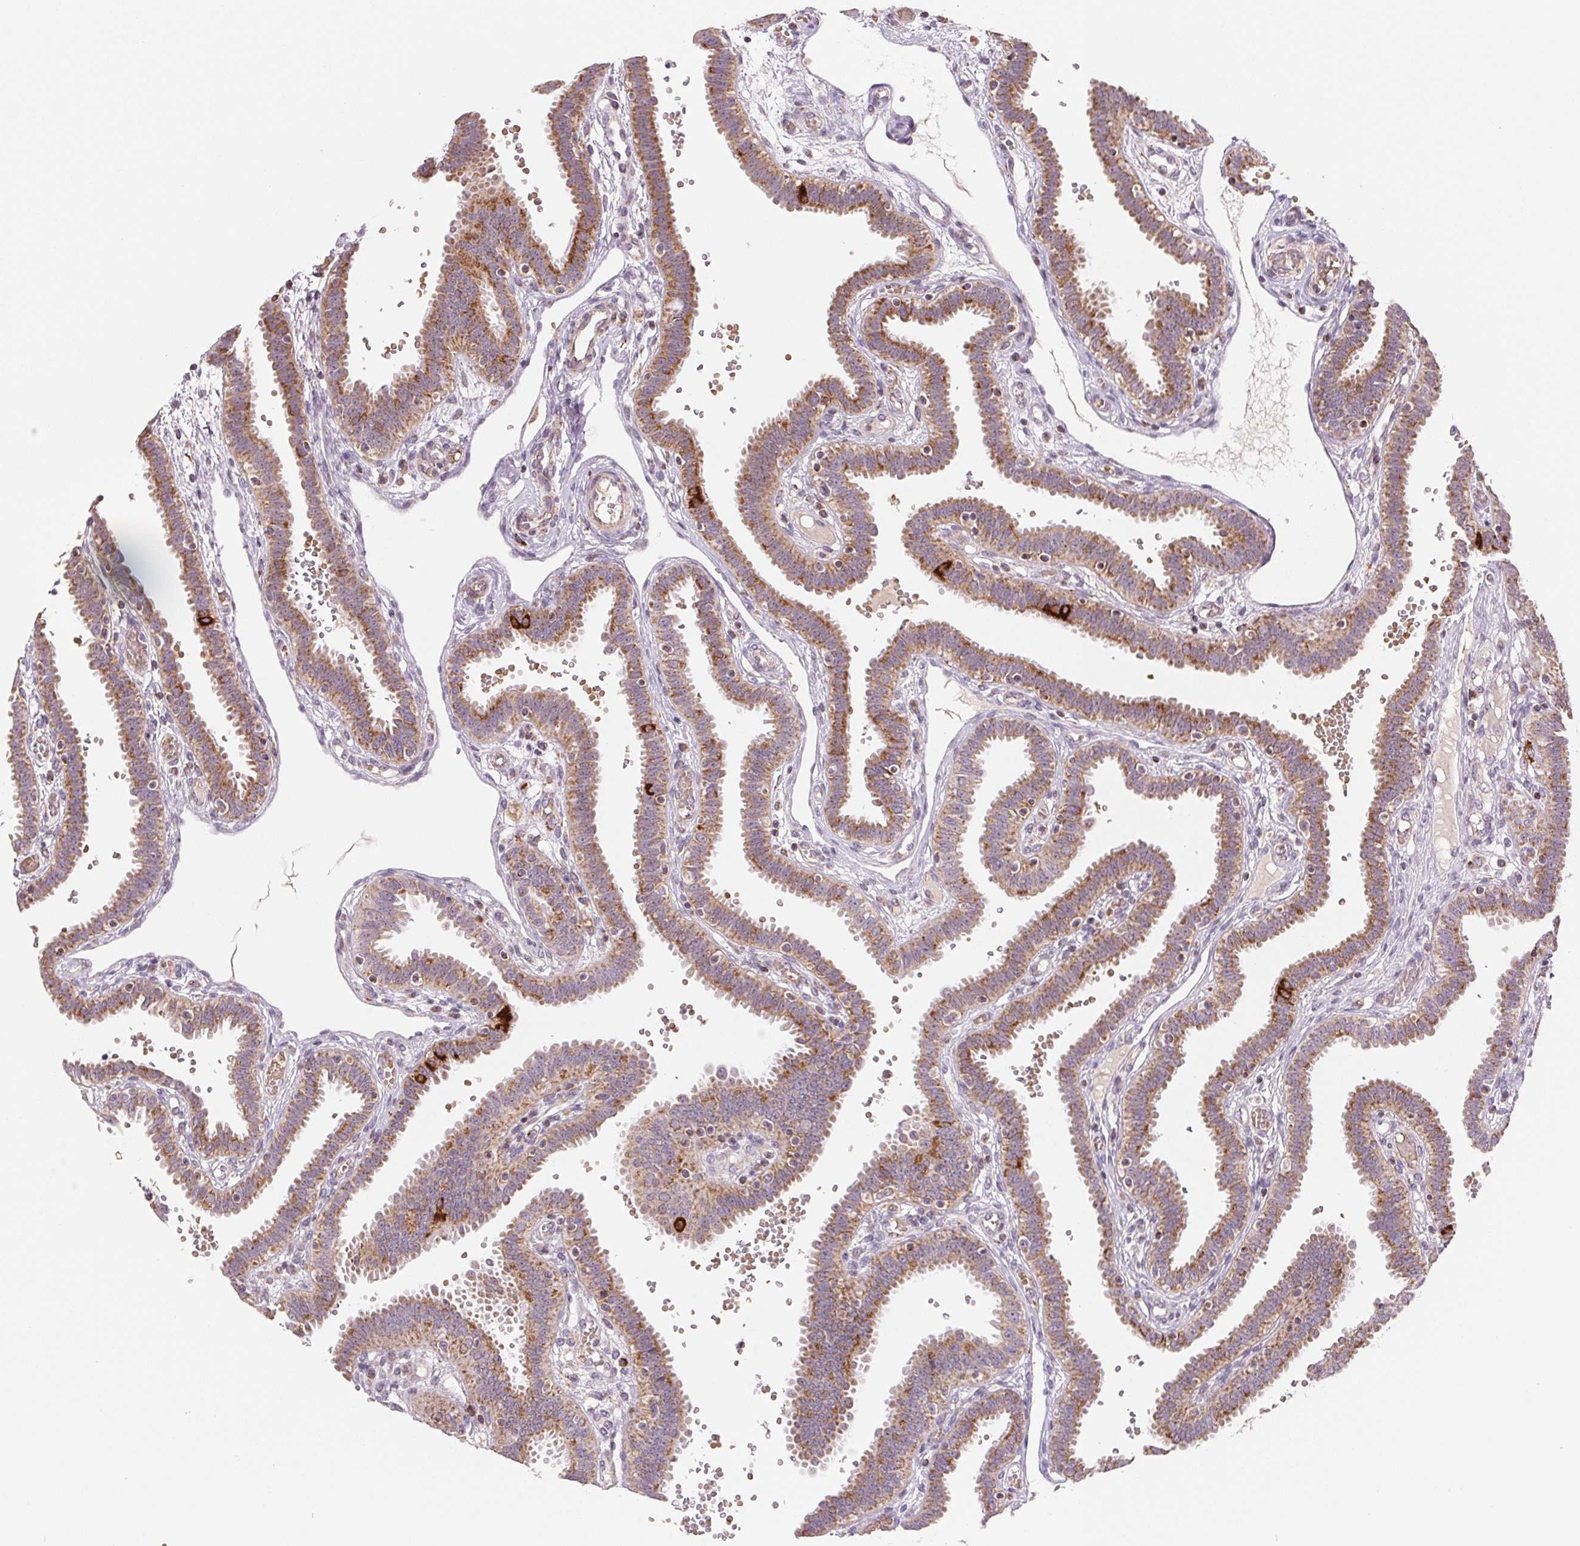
{"staining": {"intensity": "moderate", "quantity": ">75%", "location": "cytoplasmic/membranous"}, "tissue": "fallopian tube", "cell_type": "Glandular cells", "image_type": "normal", "snomed": [{"axis": "morphology", "description": "Normal tissue, NOS"}, {"axis": "topography", "description": "Fallopian tube"}], "caption": "Protein analysis of unremarkable fallopian tube reveals moderate cytoplasmic/membranous positivity in about >75% of glandular cells.", "gene": "HINT2", "patient": {"sex": "female", "age": 37}}